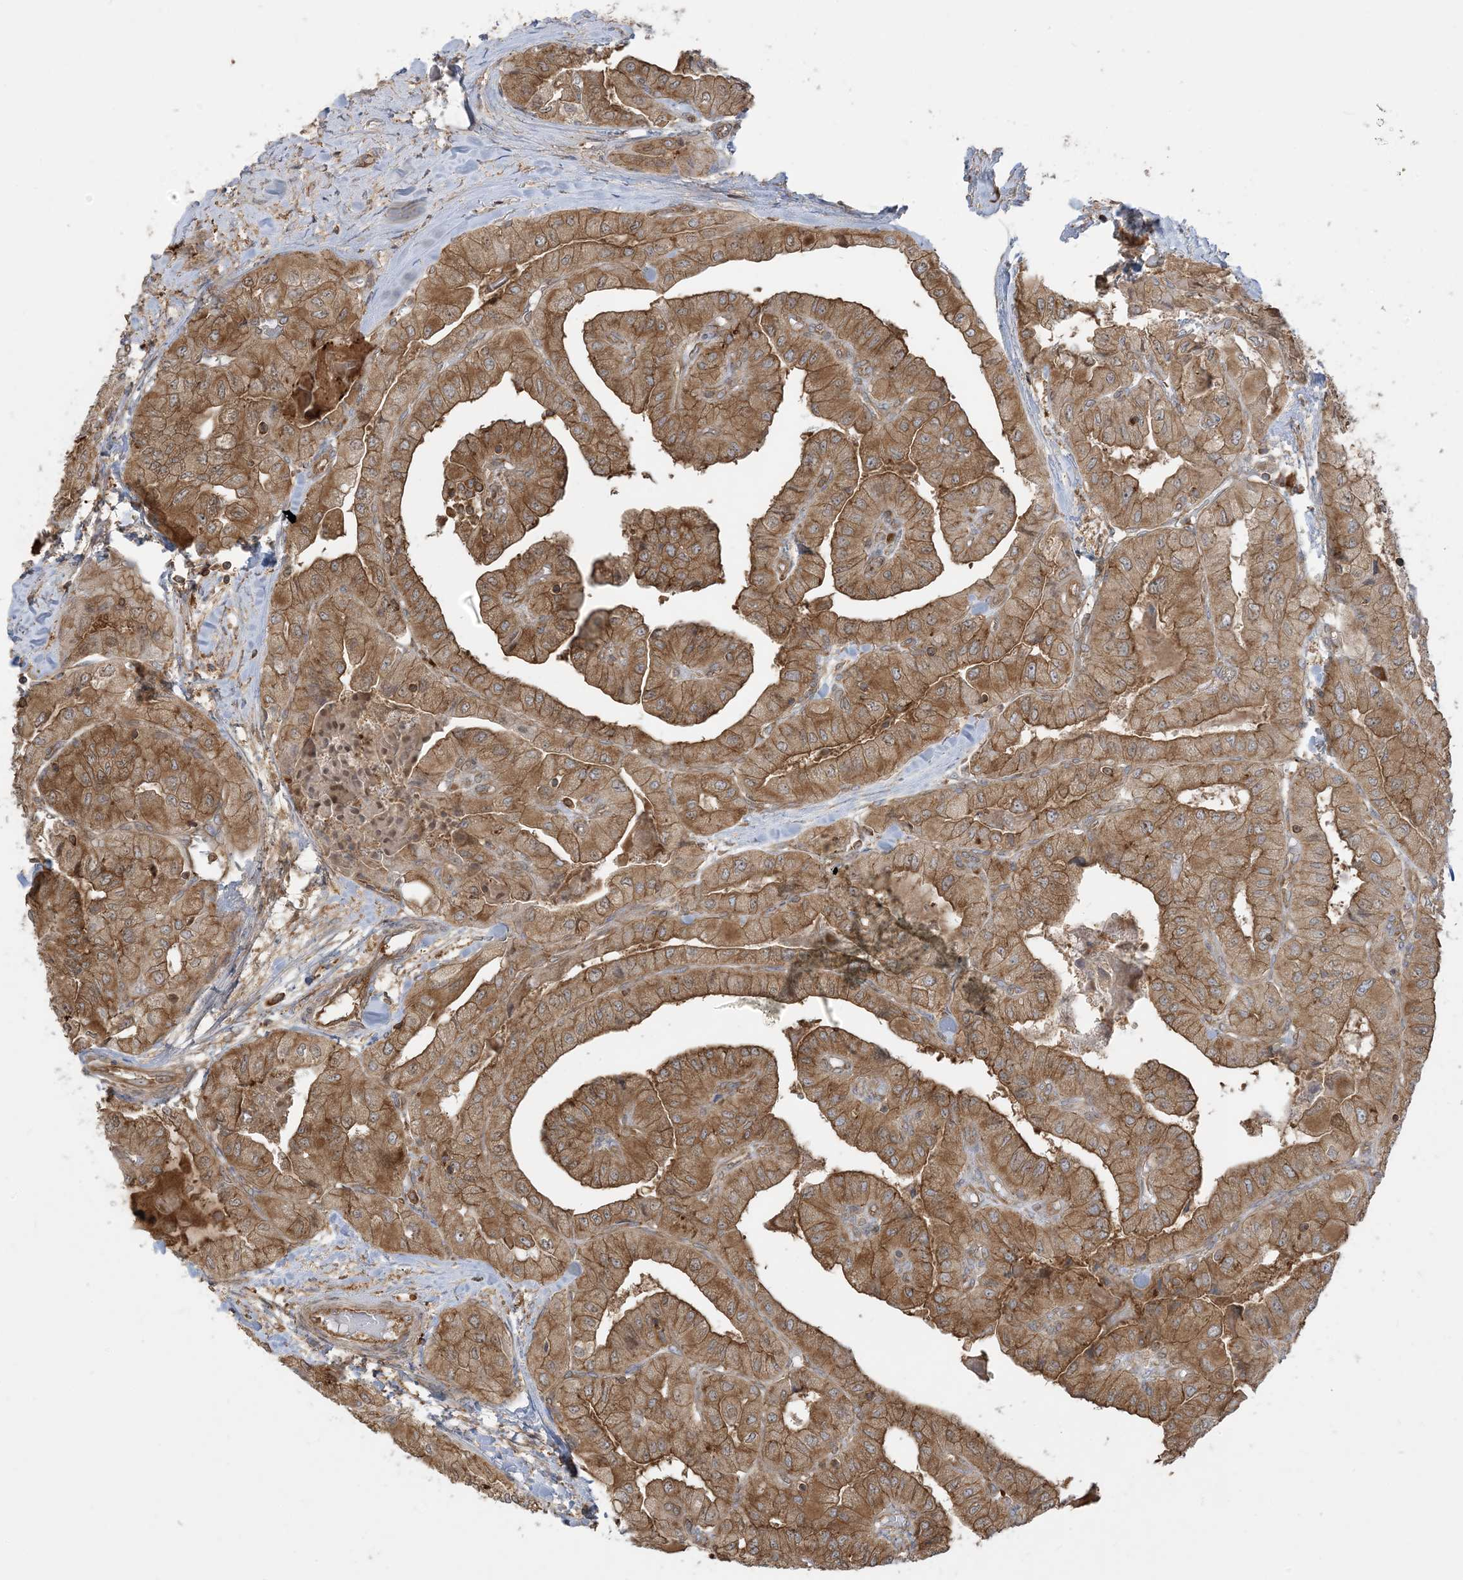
{"staining": {"intensity": "moderate", "quantity": ">75%", "location": "cytoplasmic/membranous,nuclear"}, "tissue": "thyroid cancer", "cell_type": "Tumor cells", "image_type": "cancer", "snomed": [{"axis": "morphology", "description": "Papillary adenocarcinoma, NOS"}, {"axis": "topography", "description": "Thyroid gland"}], "caption": "Tumor cells show medium levels of moderate cytoplasmic/membranous and nuclear expression in about >75% of cells in thyroid papillary adenocarcinoma.", "gene": "SRP72", "patient": {"sex": "female", "age": 59}}